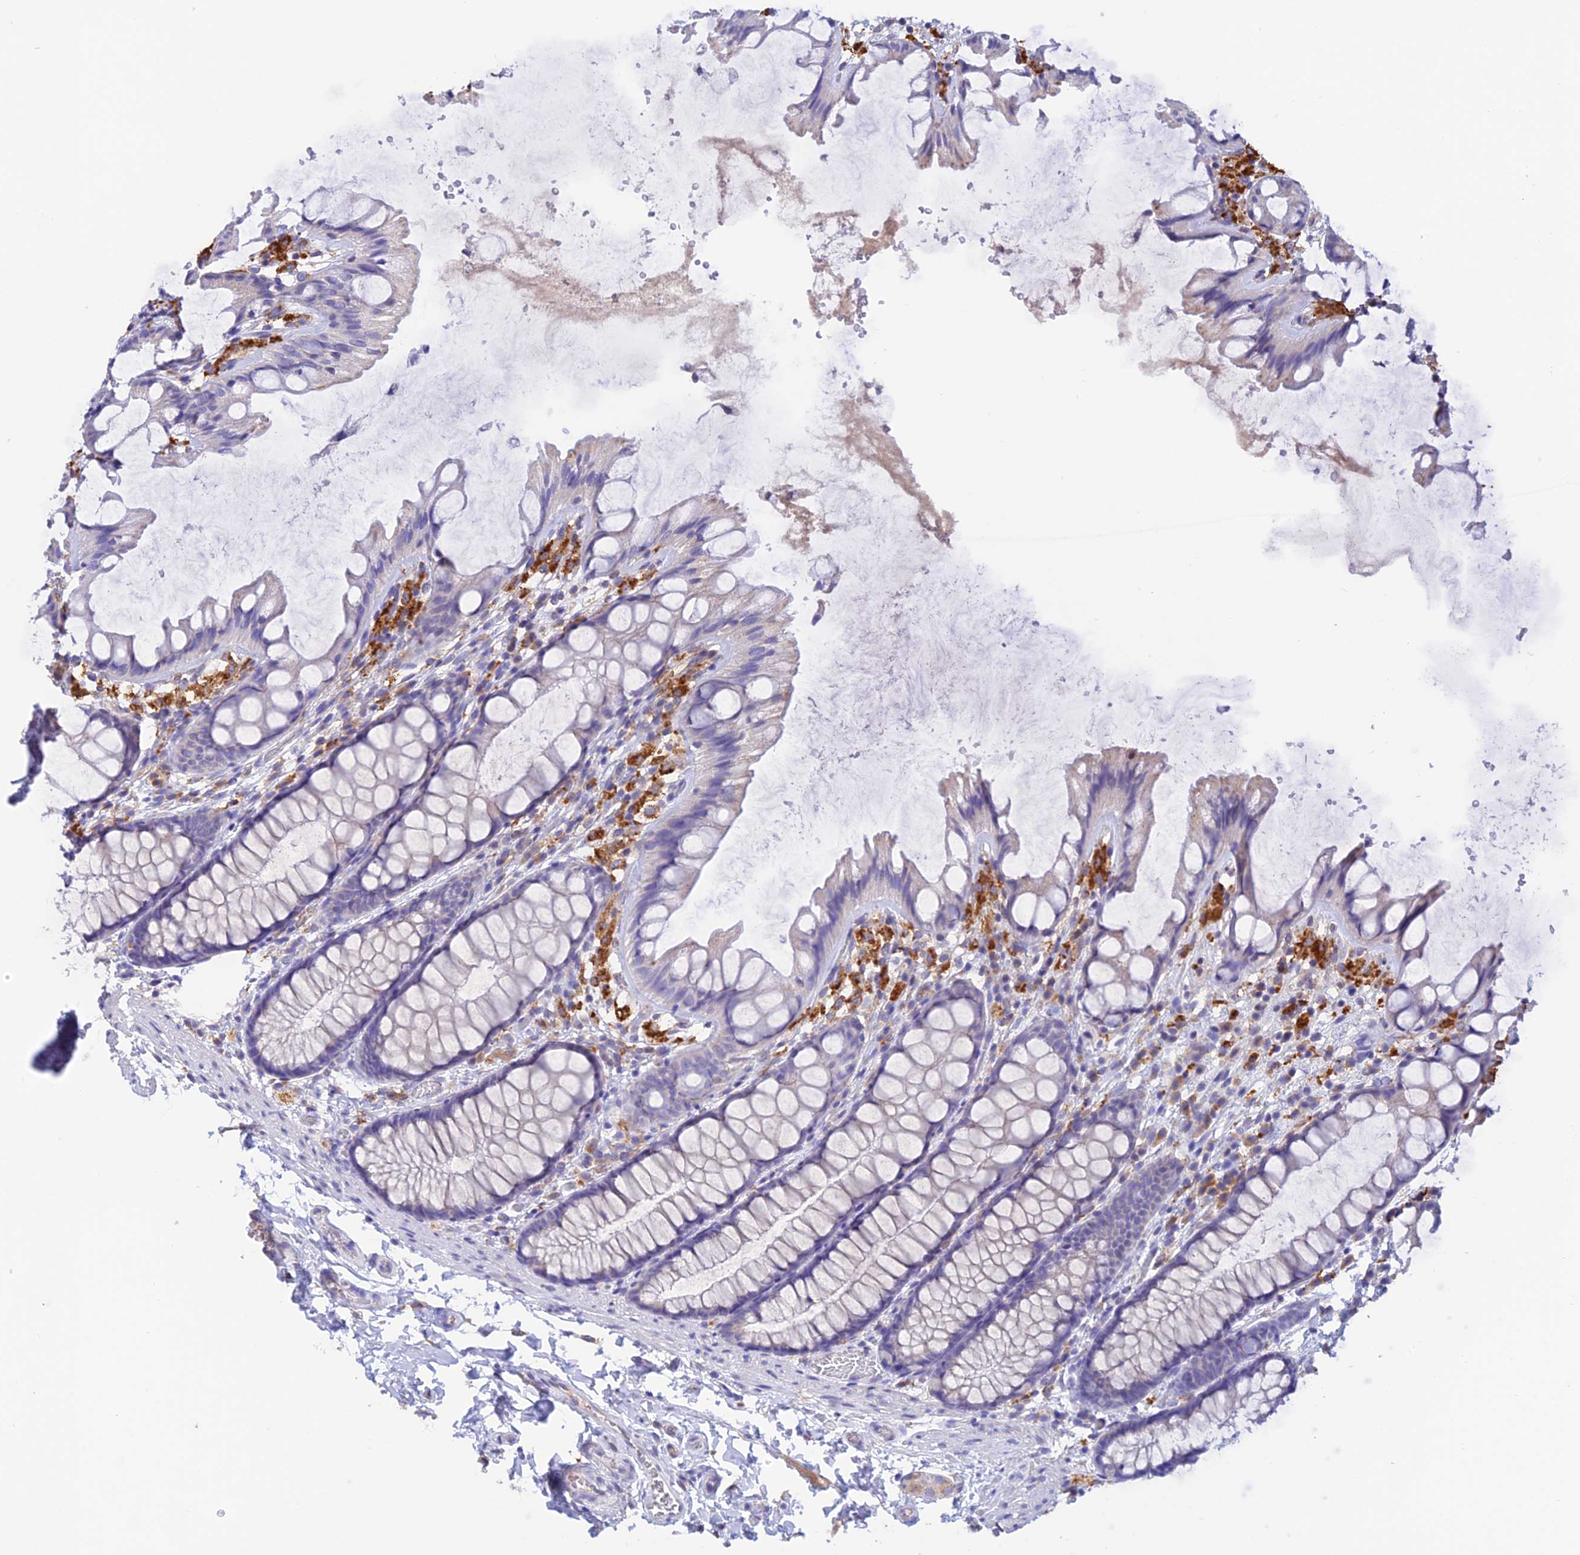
{"staining": {"intensity": "negative", "quantity": "none", "location": "none"}, "tissue": "colon", "cell_type": "Endothelial cells", "image_type": "normal", "snomed": [{"axis": "morphology", "description": "Normal tissue, NOS"}, {"axis": "topography", "description": "Colon"}], "caption": "Immunohistochemical staining of normal colon demonstrates no significant staining in endothelial cells. (Stains: DAB (3,3'-diaminobenzidine) immunohistochemistry (IHC) with hematoxylin counter stain, Microscopy: brightfield microscopy at high magnification).", "gene": "ENSG00000255439", "patient": {"sex": "male", "age": 47}}